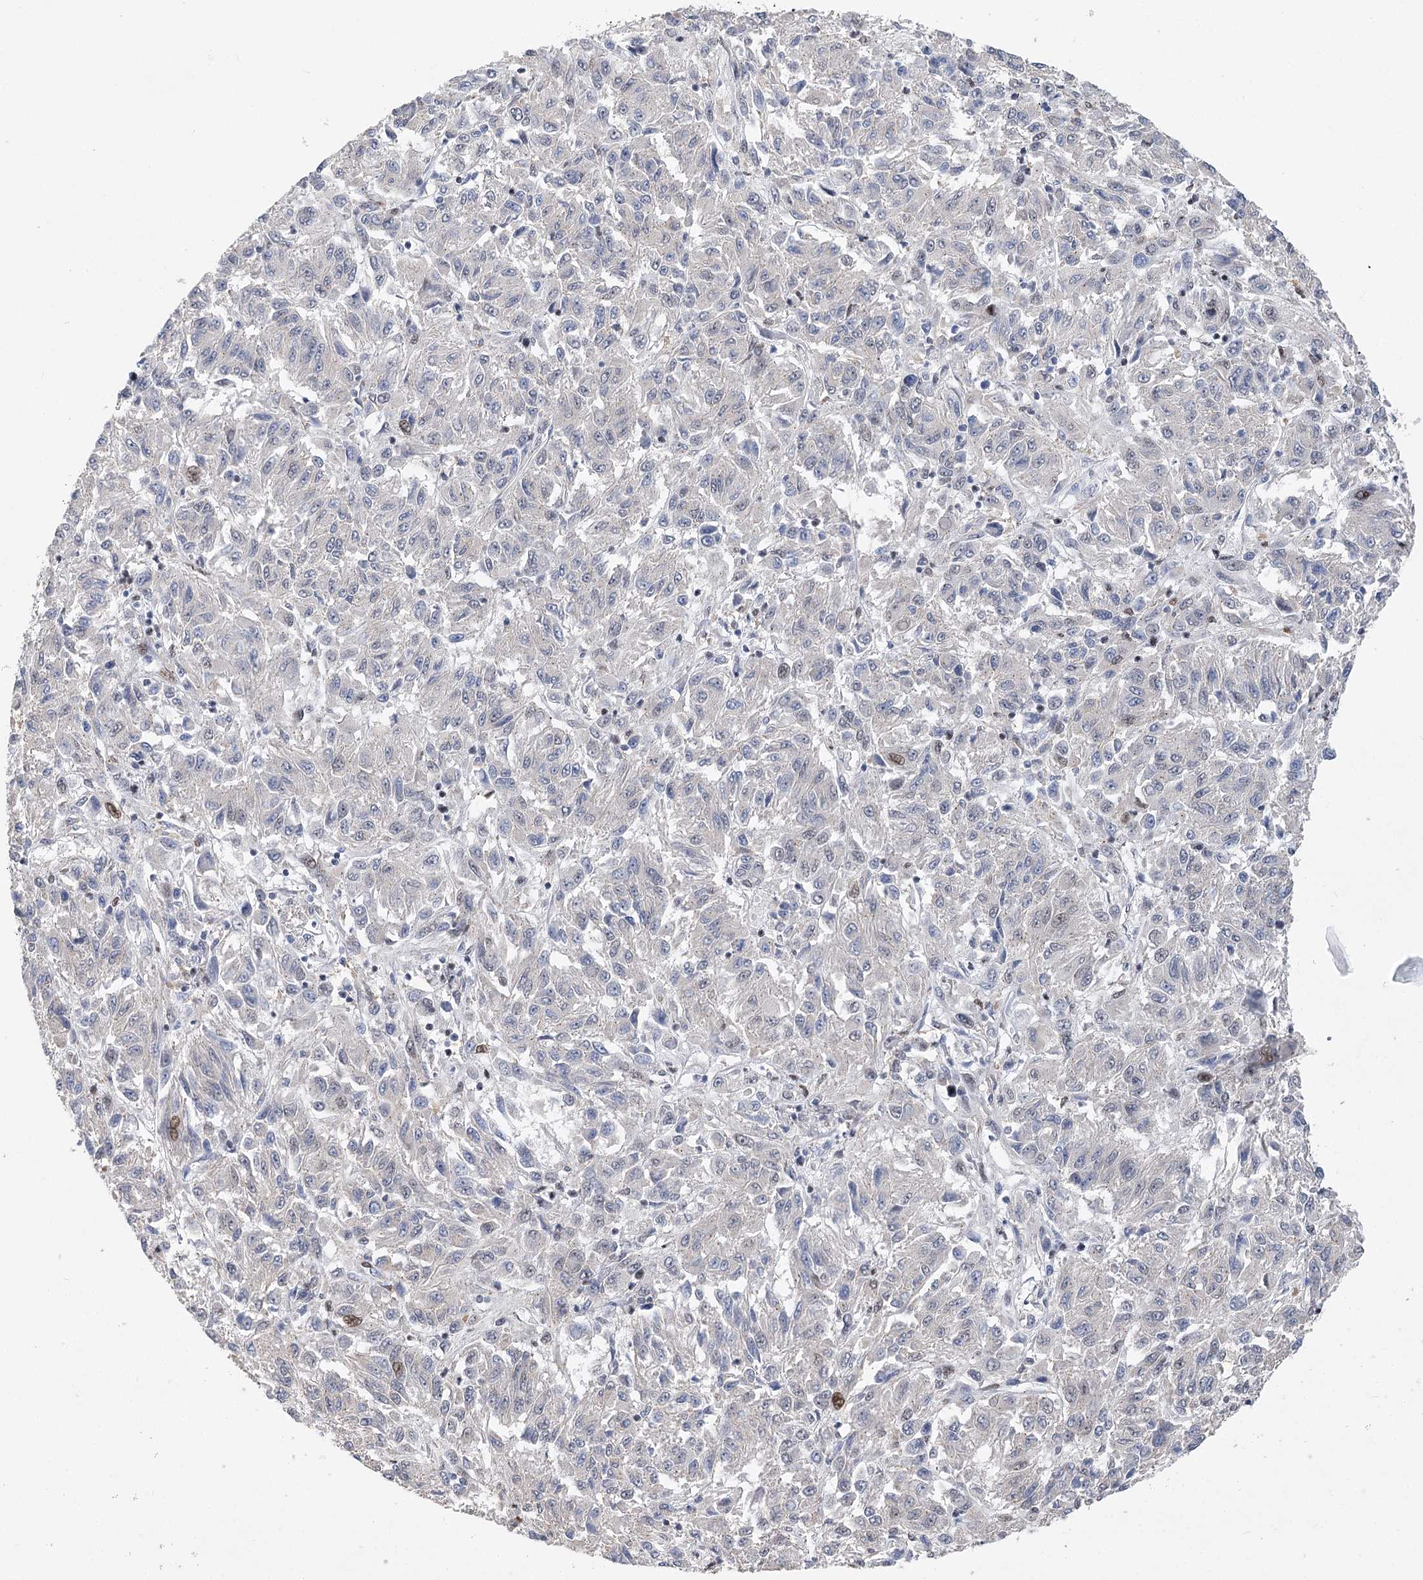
{"staining": {"intensity": "negative", "quantity": "none", "location": "none"}, "tissue": "melanoma", "cell_type": "Tumor cells", "image_type": "cancer", "snomed": [{"axis": "morphology", "description": "Malignant melanoma, Metastatic site"}, {"axis": "topography", "description": "Lung"}], "caption": "An immunohistochemistry image of malignant melanoma (metastatic site) is shown. There is no staining in tumor cells of malignant melanoma (metastatic site).", "gene": "CAMTA1", "patient": {"sex": "male", "age": 64}}